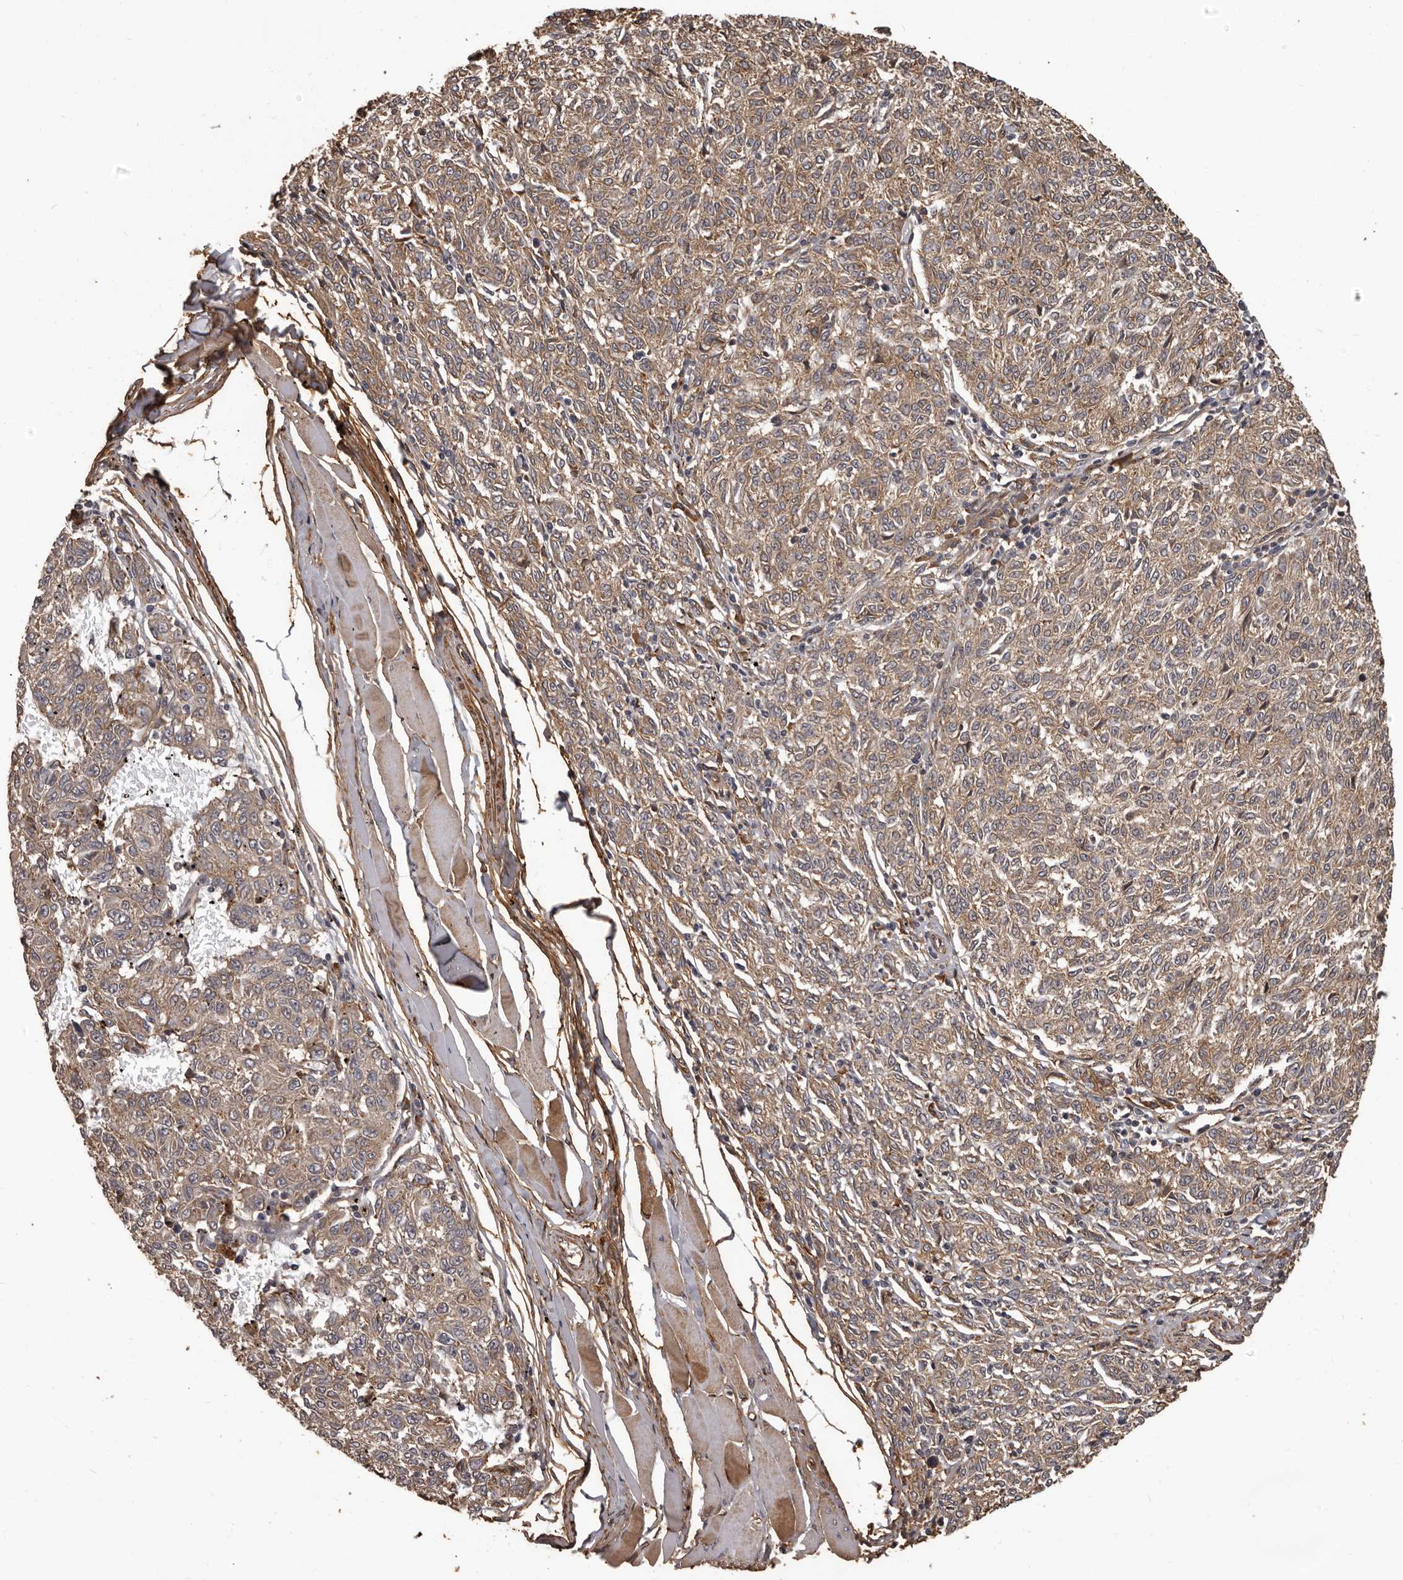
{"staining": {"intensity": "moderate", "quantity": ">75%", "location": "cytoplasmic/membranous"}, "tissue": "melanoma", "cell_type": "Tumor cells", "image_type": "cancer", "snomed": [{"axis": "morphology", "description": "Malignant melanoma, NOS"}, {"axis": "topography", "description": "Skin"}], "caption": "A brown stain highlights moderate cytoplasmic/membranous staining of a protein in melanoma tumor cells.", "gene": "SLITRK6", "patient": {"sex": "female", "age": 72}}